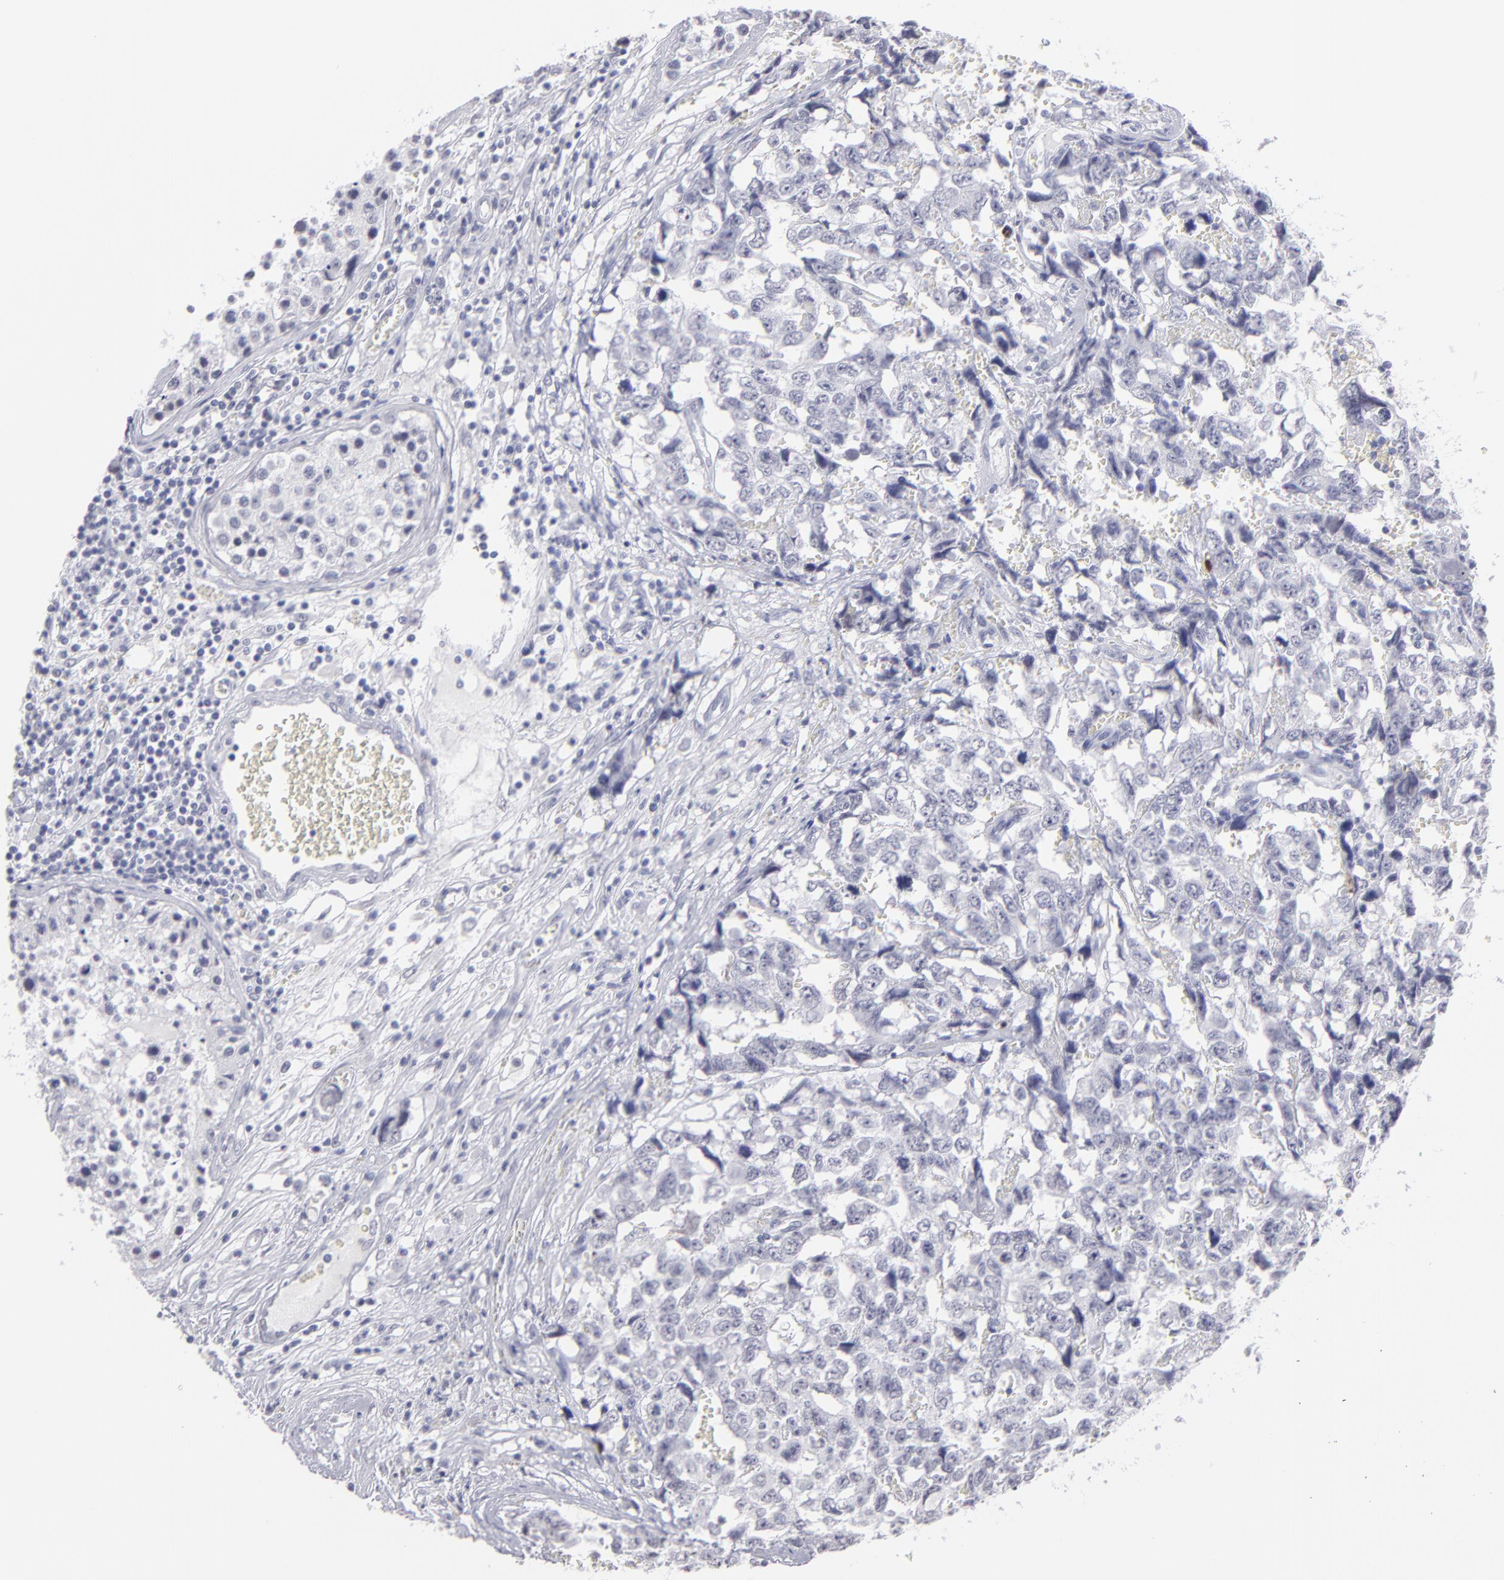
{"staining": {"intensity": "negative", "quantity": "none", "location": "none"}, "tissue": "testis cancer", "cell_type": "Tumor cells", "image_type": "cancer", "snomed": [{"axis": "morphology", "description": "Carcinoma, Embryonal, NOS"}, {"axis": "topography", "description": "Testis"}], "caption": "Immunohistochemical staining of testis embryonal carcinoma demonstrates no significant staining in tumor cells.", "gene": "ALDOB", "patient": {"sex": "male", "age": 31}}